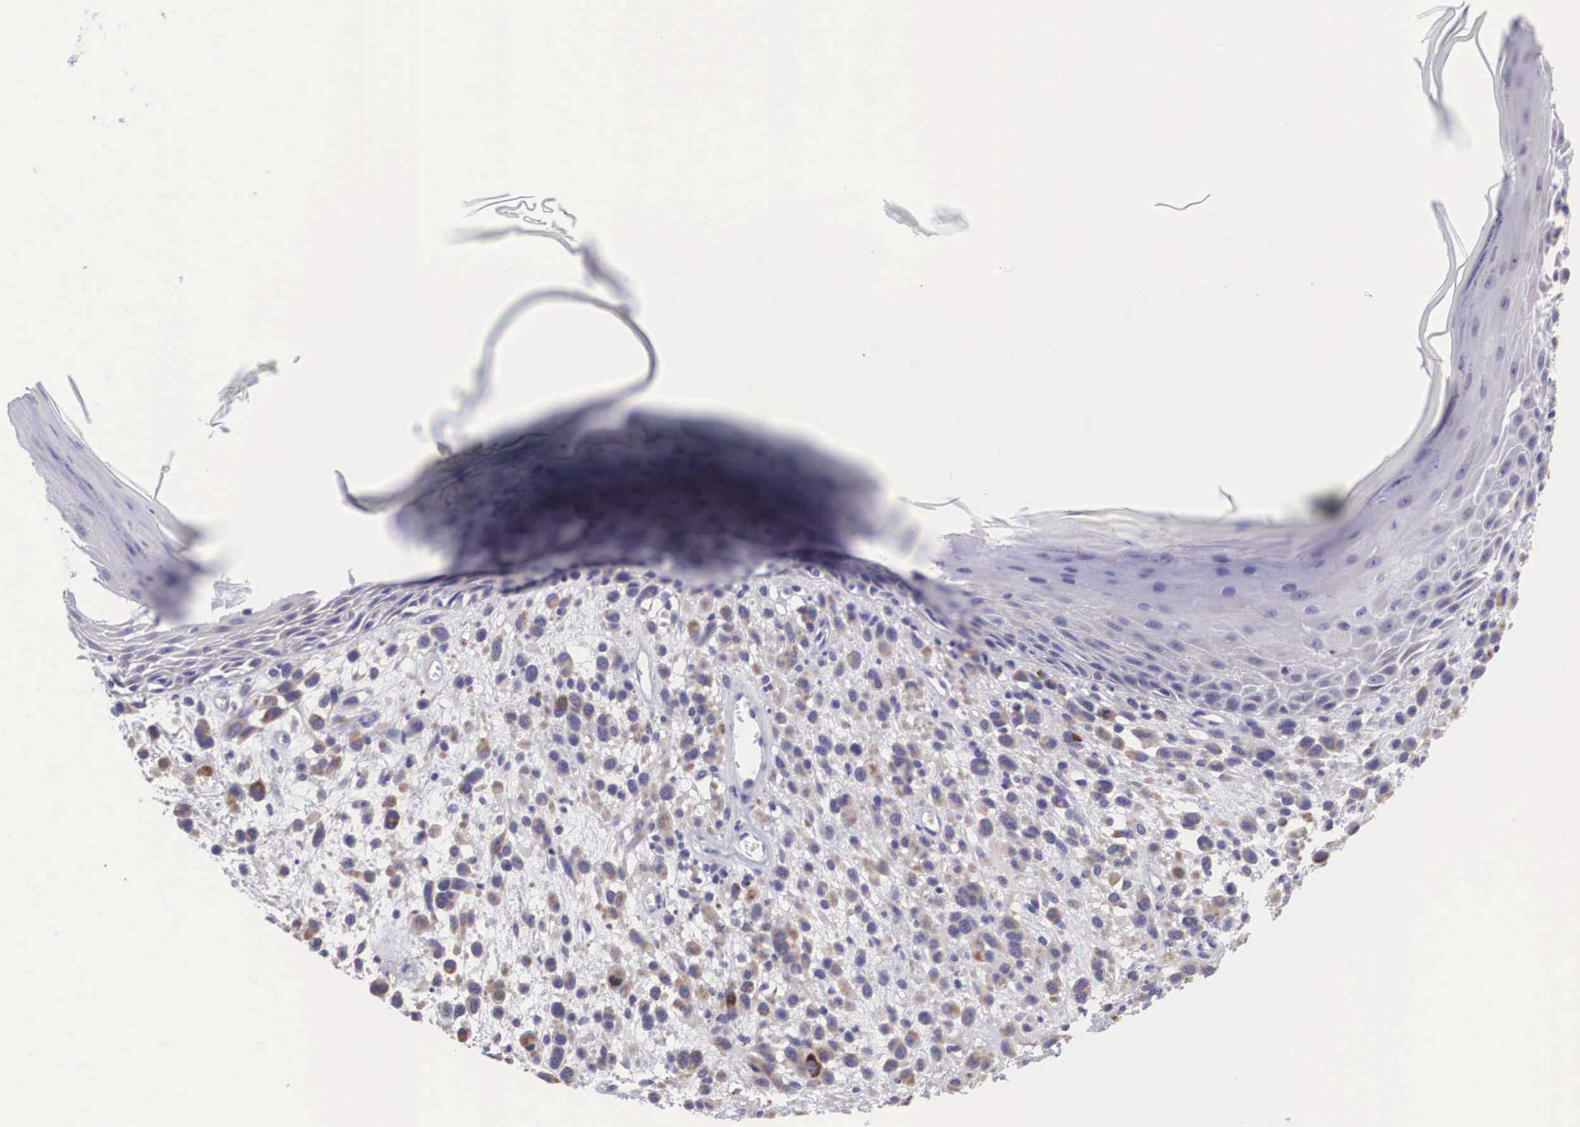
{"staining": {"intensity": "weak", "quantity": "25%-75%", "location": "cytoplasmic/membranous"}, "tissue": "melanoma", "cell_type": "Tumor cells", "image_type": "cancer", "snomed": [{"axis": "morphology", "description": "Malignant melanoma, NOS"}, {"axis": "topography", "description": "Skin"}], "caption": "Immunohistochemical staining of human malignant melanoma shows low levels of weak cytoplasmic/membranous protein expression in approximately 25%-75% of tumor cells.", "gene": "ARG2", "patient": {"sex": "male", "age": 51}}